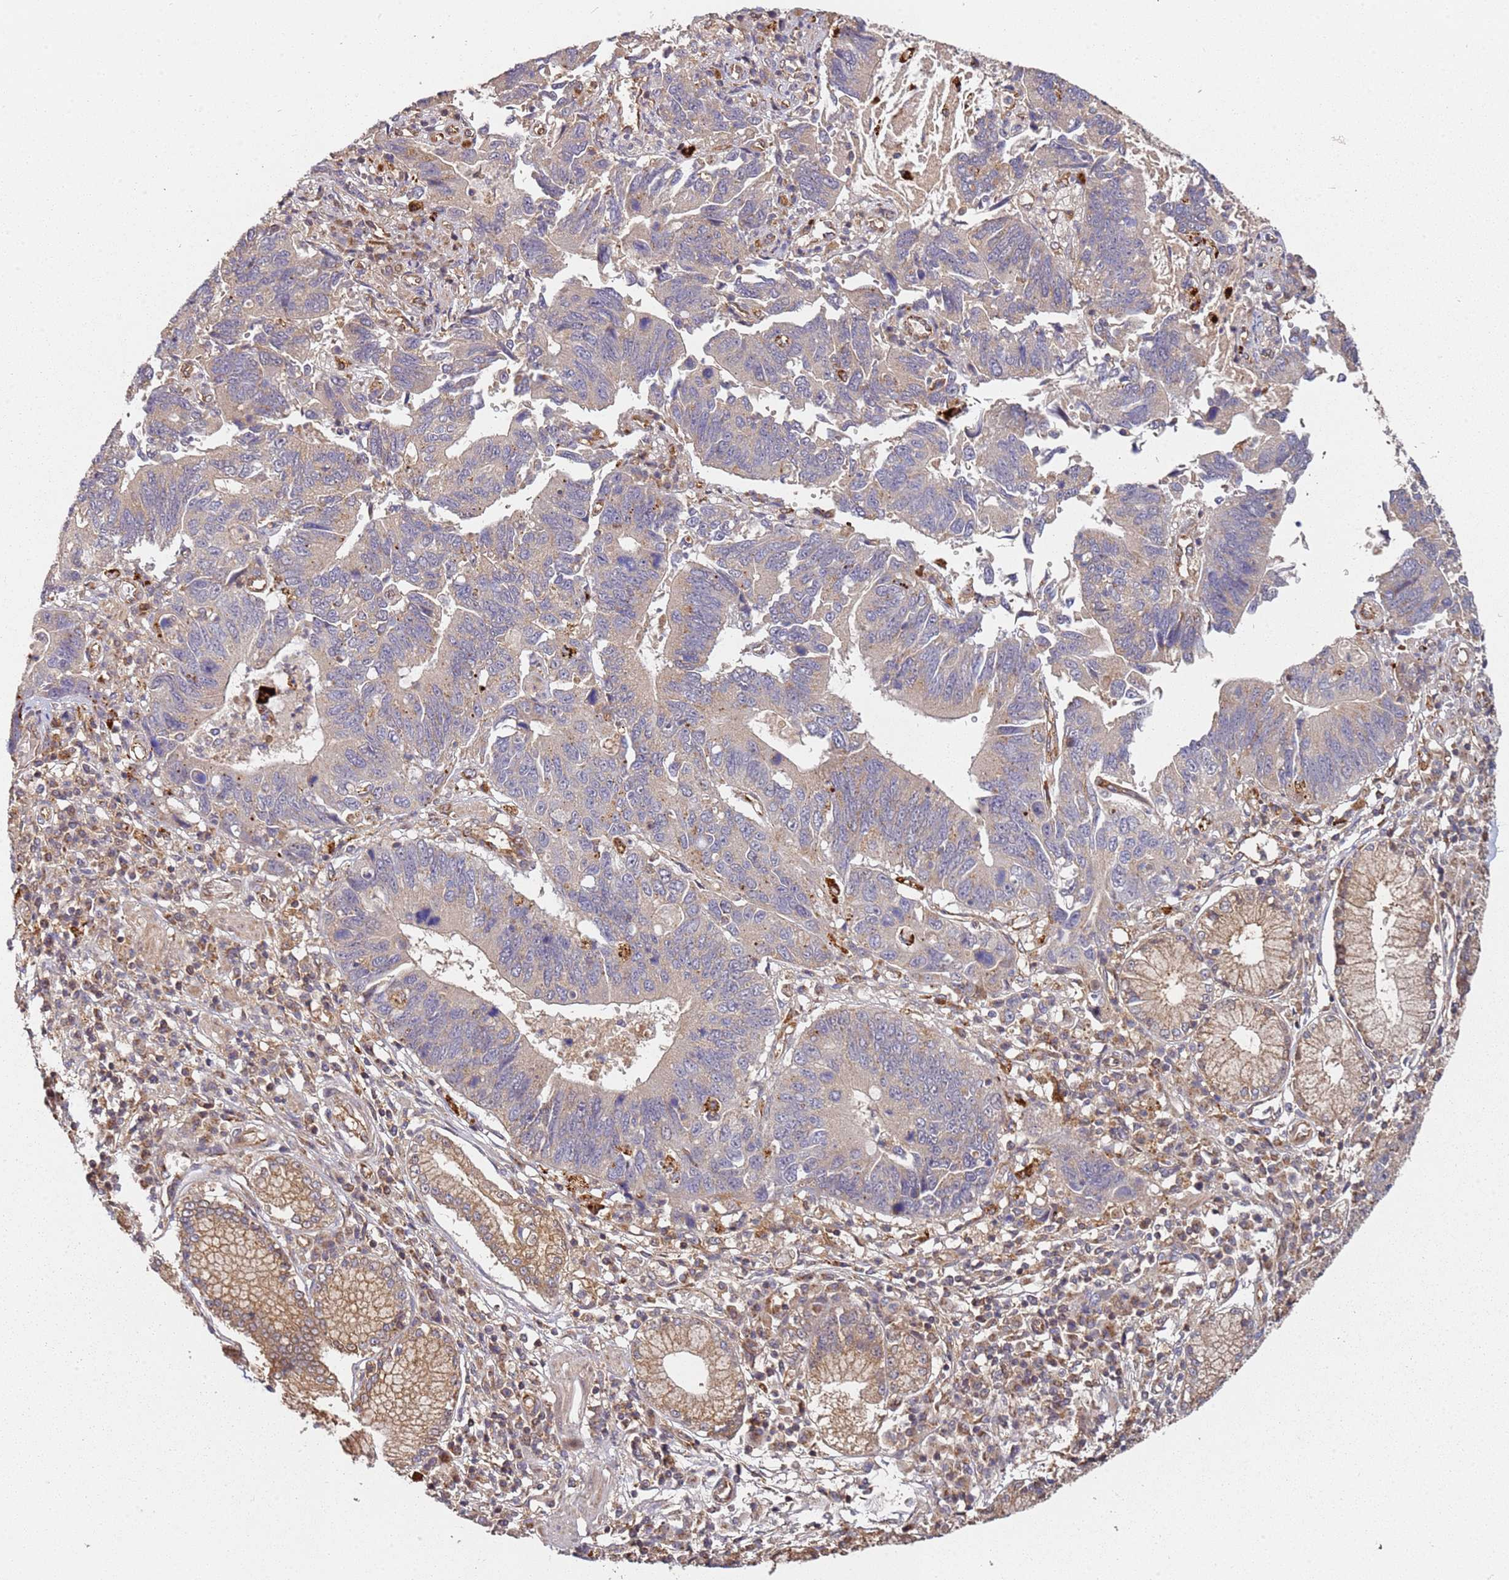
{"staining": {"intensity": "negative", "quantity": "none", "location": "none"}, "tissue": "stomach cancer", "cell_type": "Tumor cells", "image_type": "cancer", "snomed": [{"axis": "morphology", "description": "Adenocarcinoma, NOS"}, {"axis": "topography", "description": "Stomach"}], "caption": "A histopathology image of human stomach adenocarcinoma is negative for staining in tumor cells. The staining was performed using DAB (3,3'-diaminobenzidine) to visualize the protein expression in brown, while the nuclei were stained in blue with hematoxylin (Magnification: 20x).", "gene": "SCGB2B2", "patient": {"sex": "male", "age": 59}}